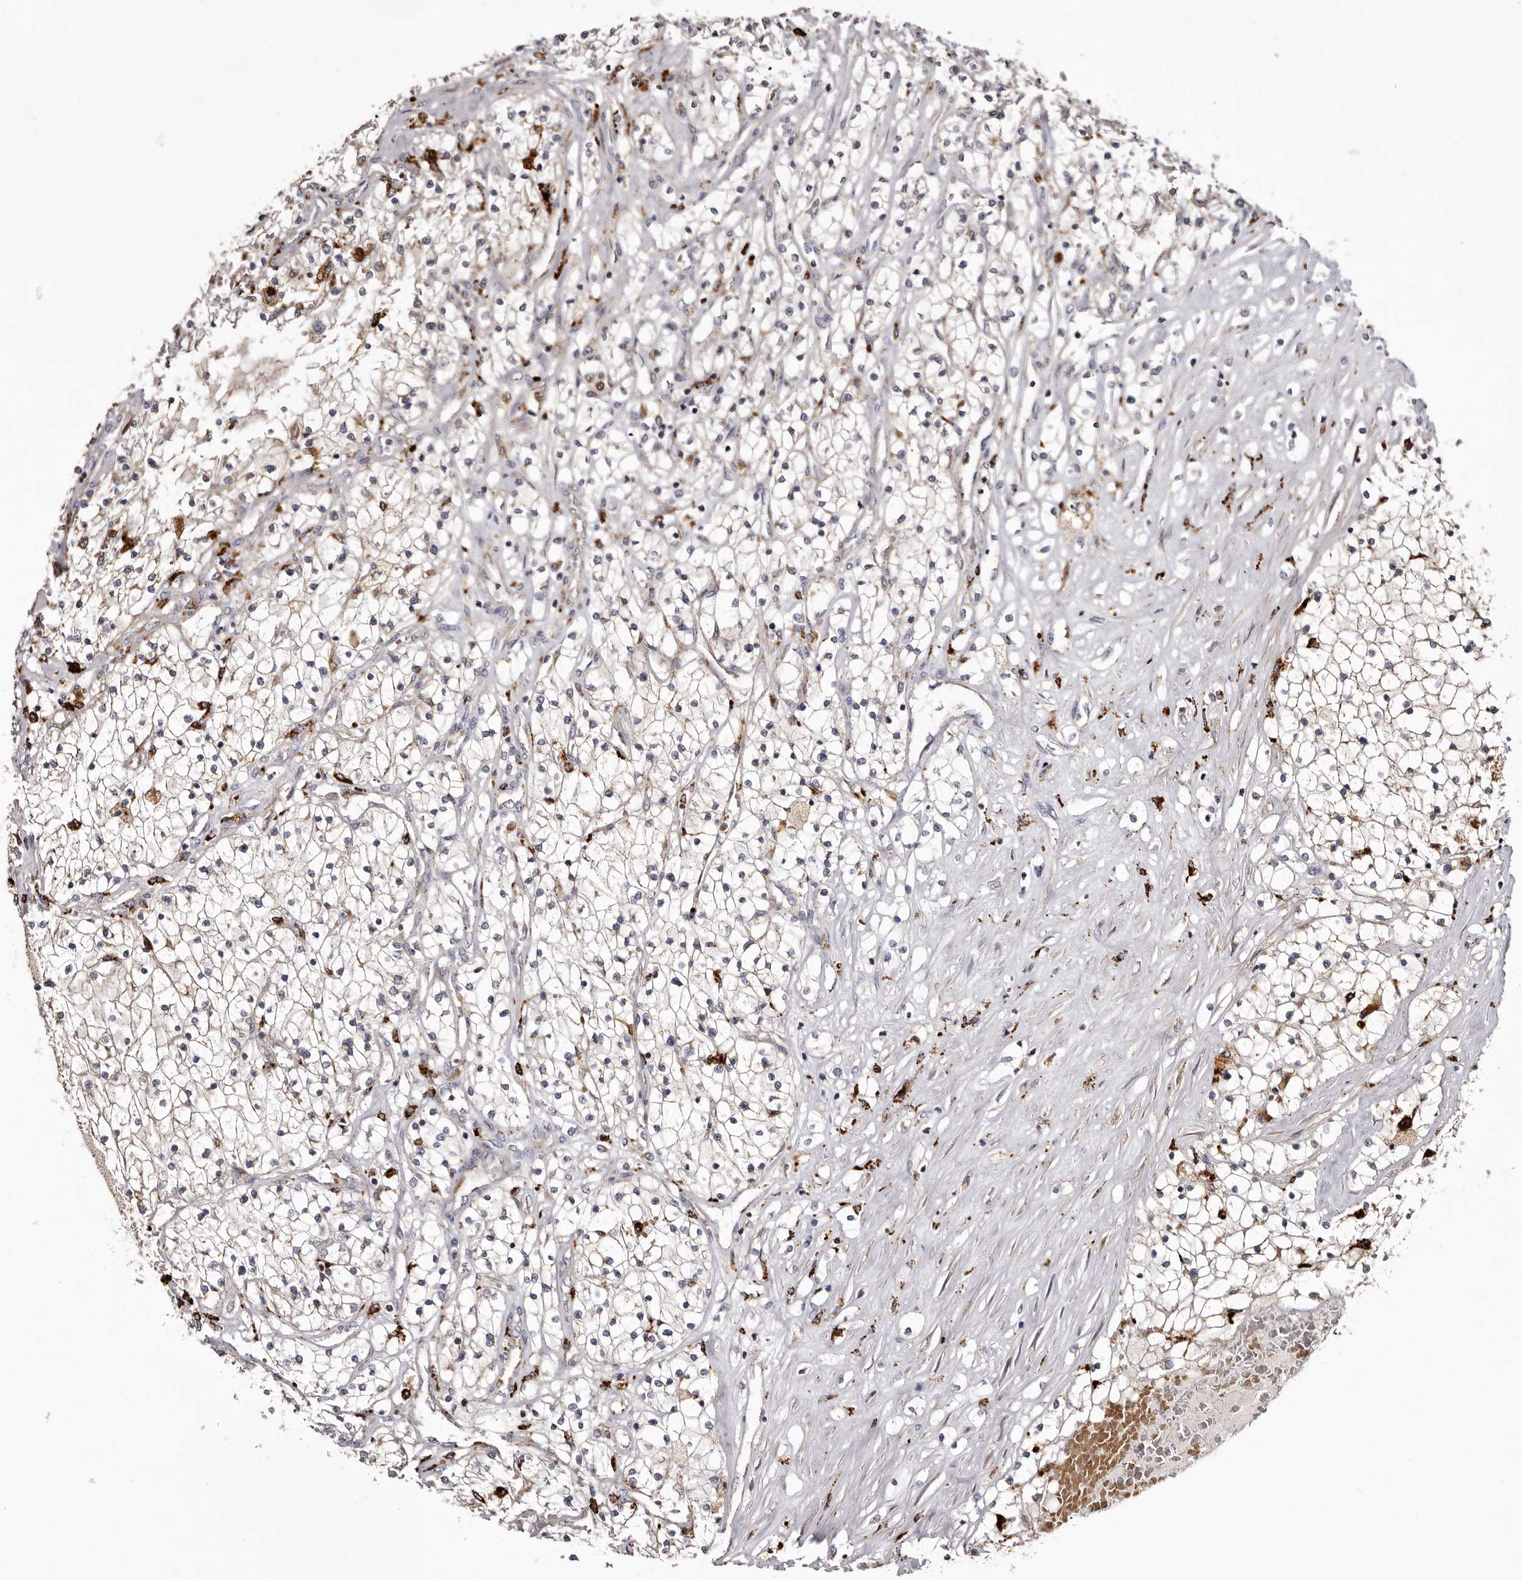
{"staining": {"intensity": "negative", "quantity": "none", "location": "none"}, "tissue": "renal cancer", "cell_type": "Tumor cells", "image_type": "cancer", "snomed": [{"axis": "morphology", "description": "Normal tissue, NOS"}, {"axis": "morphology", "description": "Adenocarcinoma, NOS"}, {"axis": "topography", "description": "Kidney"}], "caption": "High power microscopy photomicrograph of an IHC image of renal cancer (adenocarcinoma), revealing no significant staining in tumor cells. Nuclei are stained in blue.", "gene": "MECR", "patient": {"sex": "male", "age": 68}}